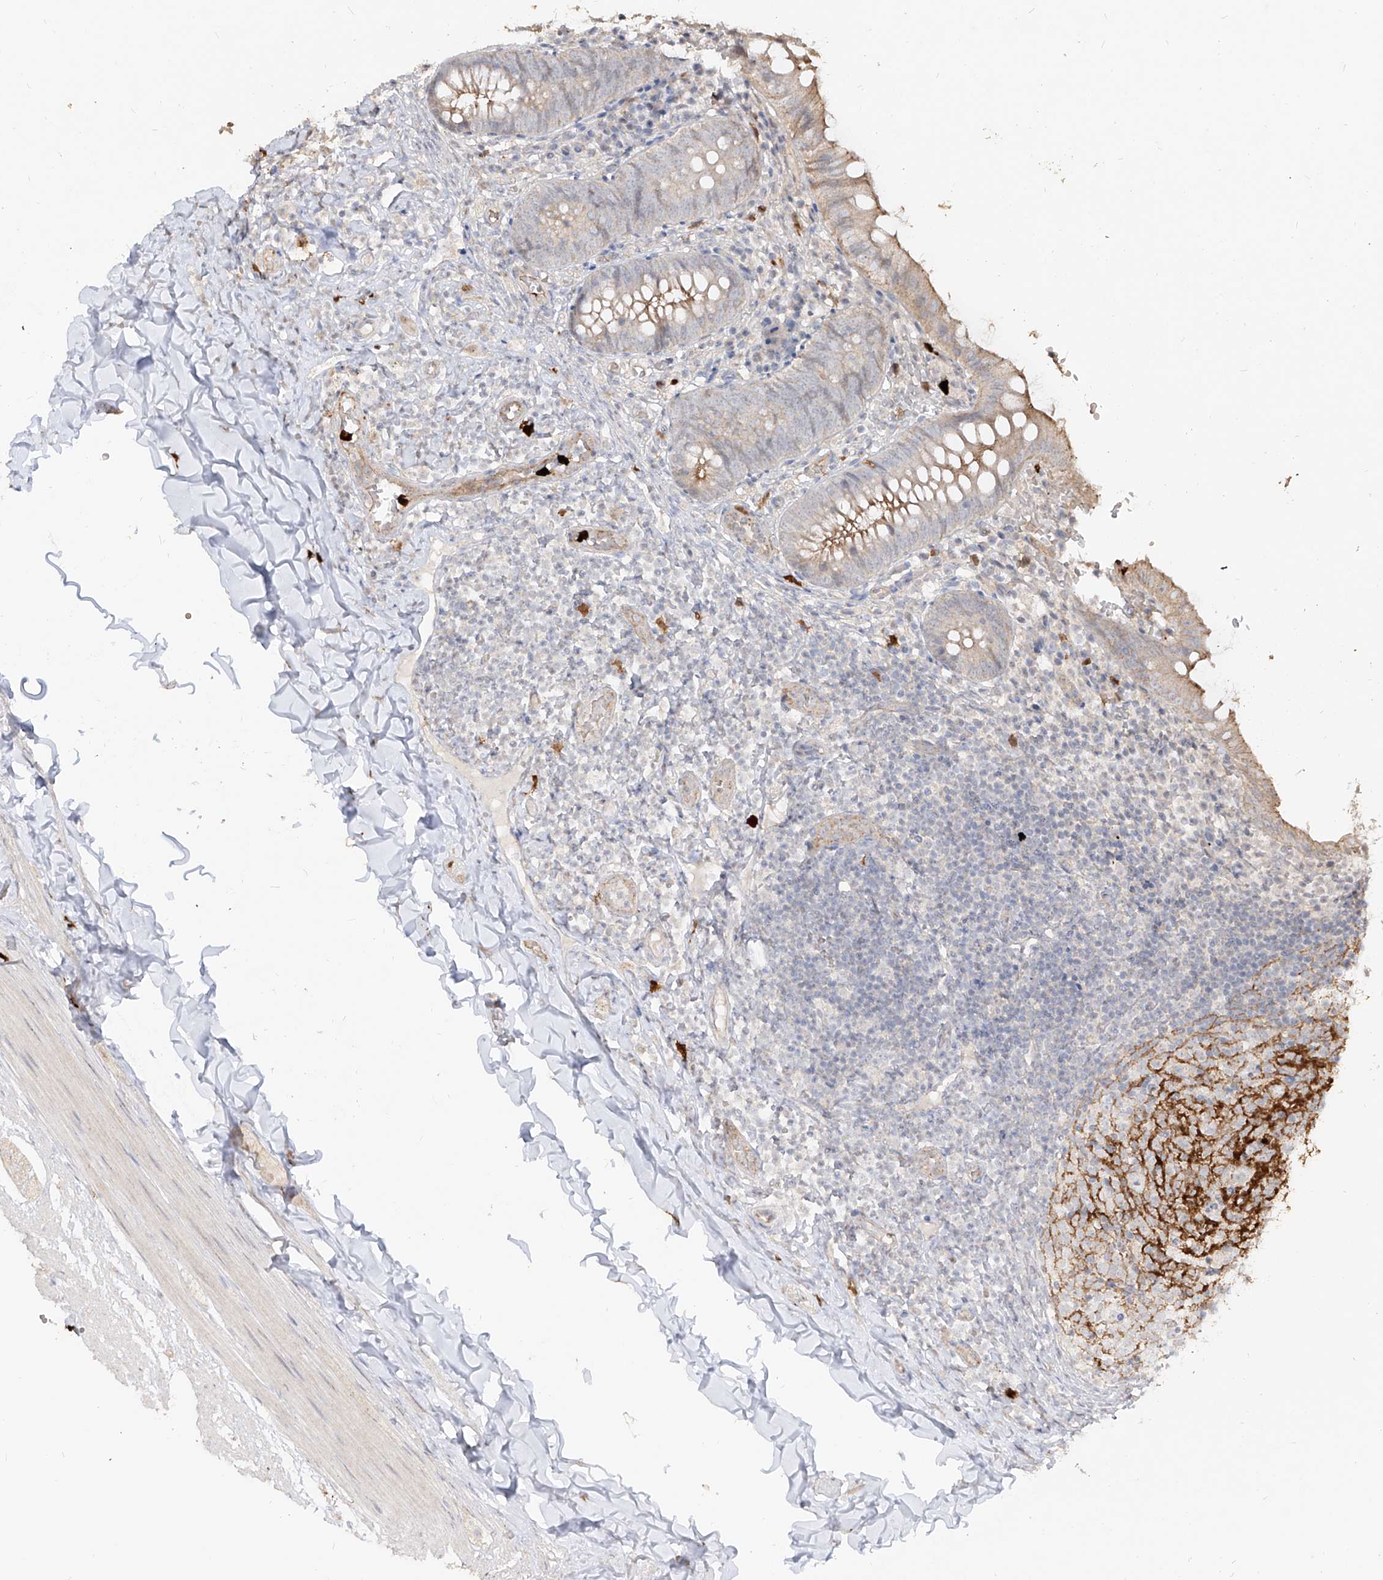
{"staining": {"intensity": "moderate", "quantity": "25%-75%", "location": "cytoplasmic/membranous"}, "tissue": "appendix", "cell_type": "Glandular cells", "image_type": "normal", "snomed": [{"axis": "morphology", "description": "Normal tissue, NOS"}, {"axis": "topography", "description": "Appendix"}], "caption": "This micrograph reveals IHC staining of benign human appendix, with medium moderate cytoplasmic/membranous positivity in about 25%-75% of glandular cells.", "gene": "ZNF227", "patient": {"sex": "male", "age": 8}}